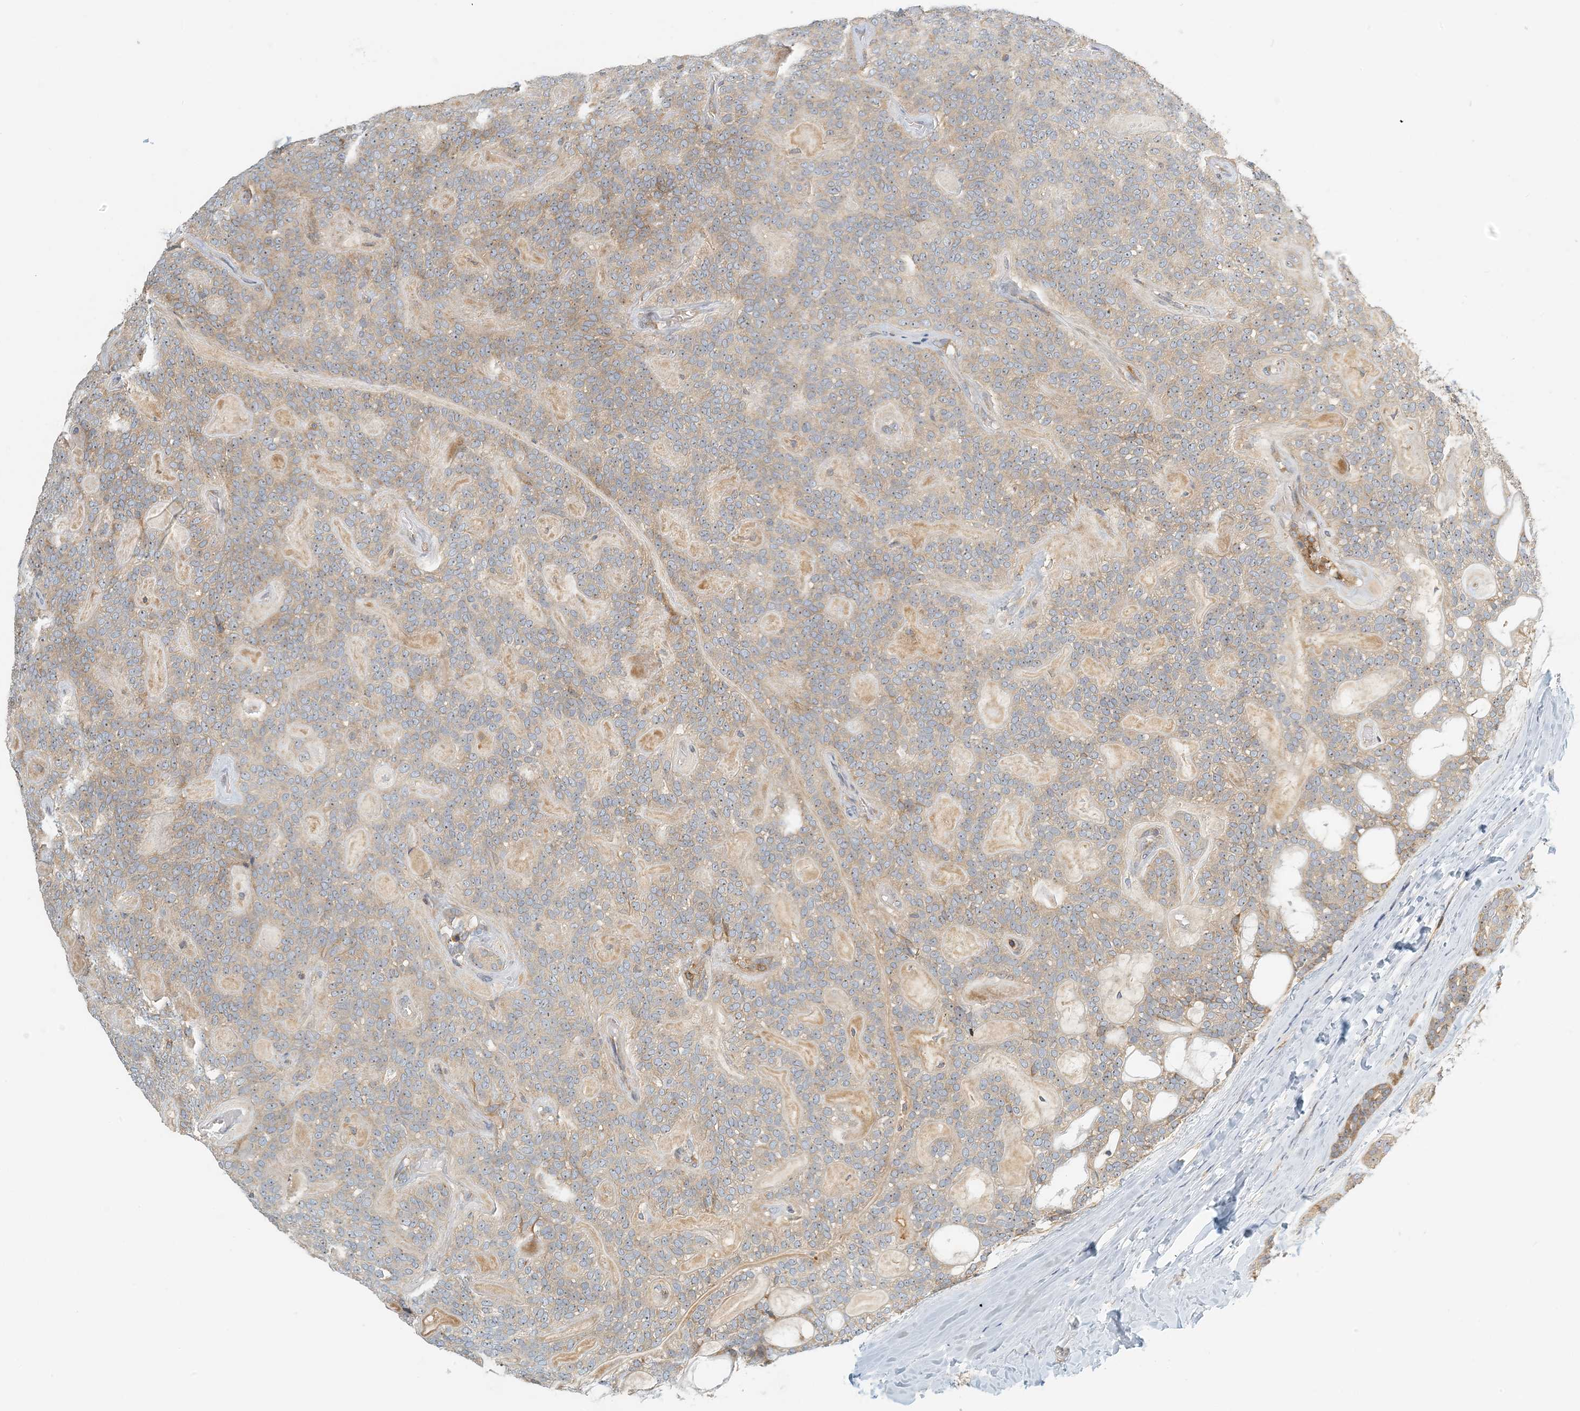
{"staining": {"intensity": "negative", "quantity": "none", "location": "none"}, "tissue": "head and neck cancer", "cell_type": "Tumor cells", "image_type": "cancer", "snomed": [{"axis": "morphology", "description": "Adenocarcinoma, NOS"}, {"axis": "topography", "description": "Head-Neck"}], "caption": "Immunohistochemistry image of neoplastic tissue: human adenocarcinoma (head and neck) stained with DAB displays no significant protein staining in tumor cells.", "gene": "COLEC11", "patient": {"sex": "male", "age": 66}}